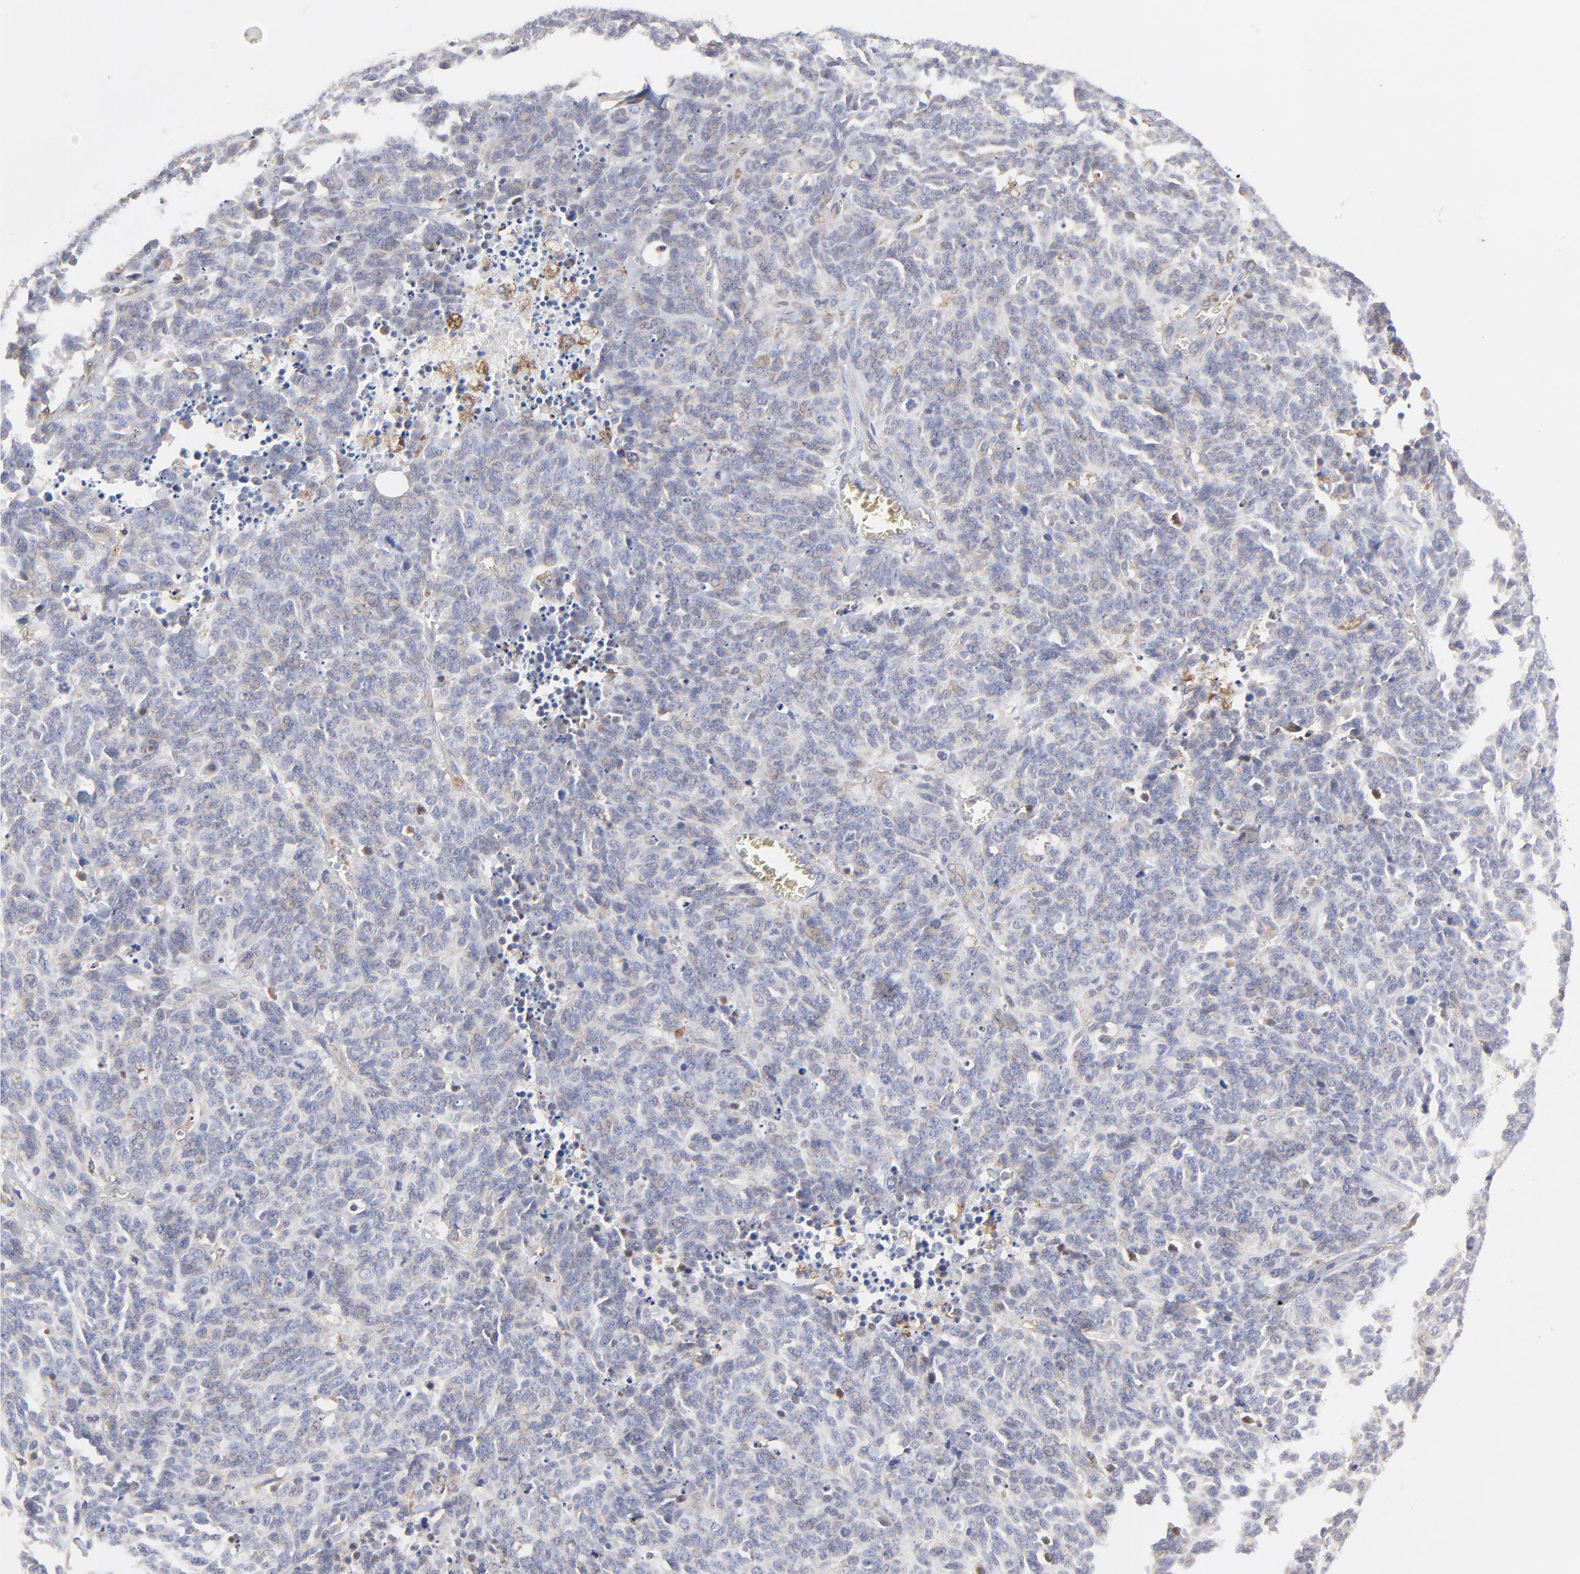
{"staining": {"intensity": "weak", "quantity": "<25%", "location": "cytoplasmic/membranous"}, "tissue": "lung cancer", "cell_type": "Tumor cells", "image_type": "cancer", "snomed": [{"axis": "morphology", "description": "Neoplasm, malignant, NOS"}, {"axis": "topography", "description": "Lung"}], "caption": "IHC histopathology image of neoplastic tissue: human lung cancer stained with DAB displays no significant protein expression in tumor cells.", "gene": "RAB9A", "patient": {"sex": "female", "age": 58}}